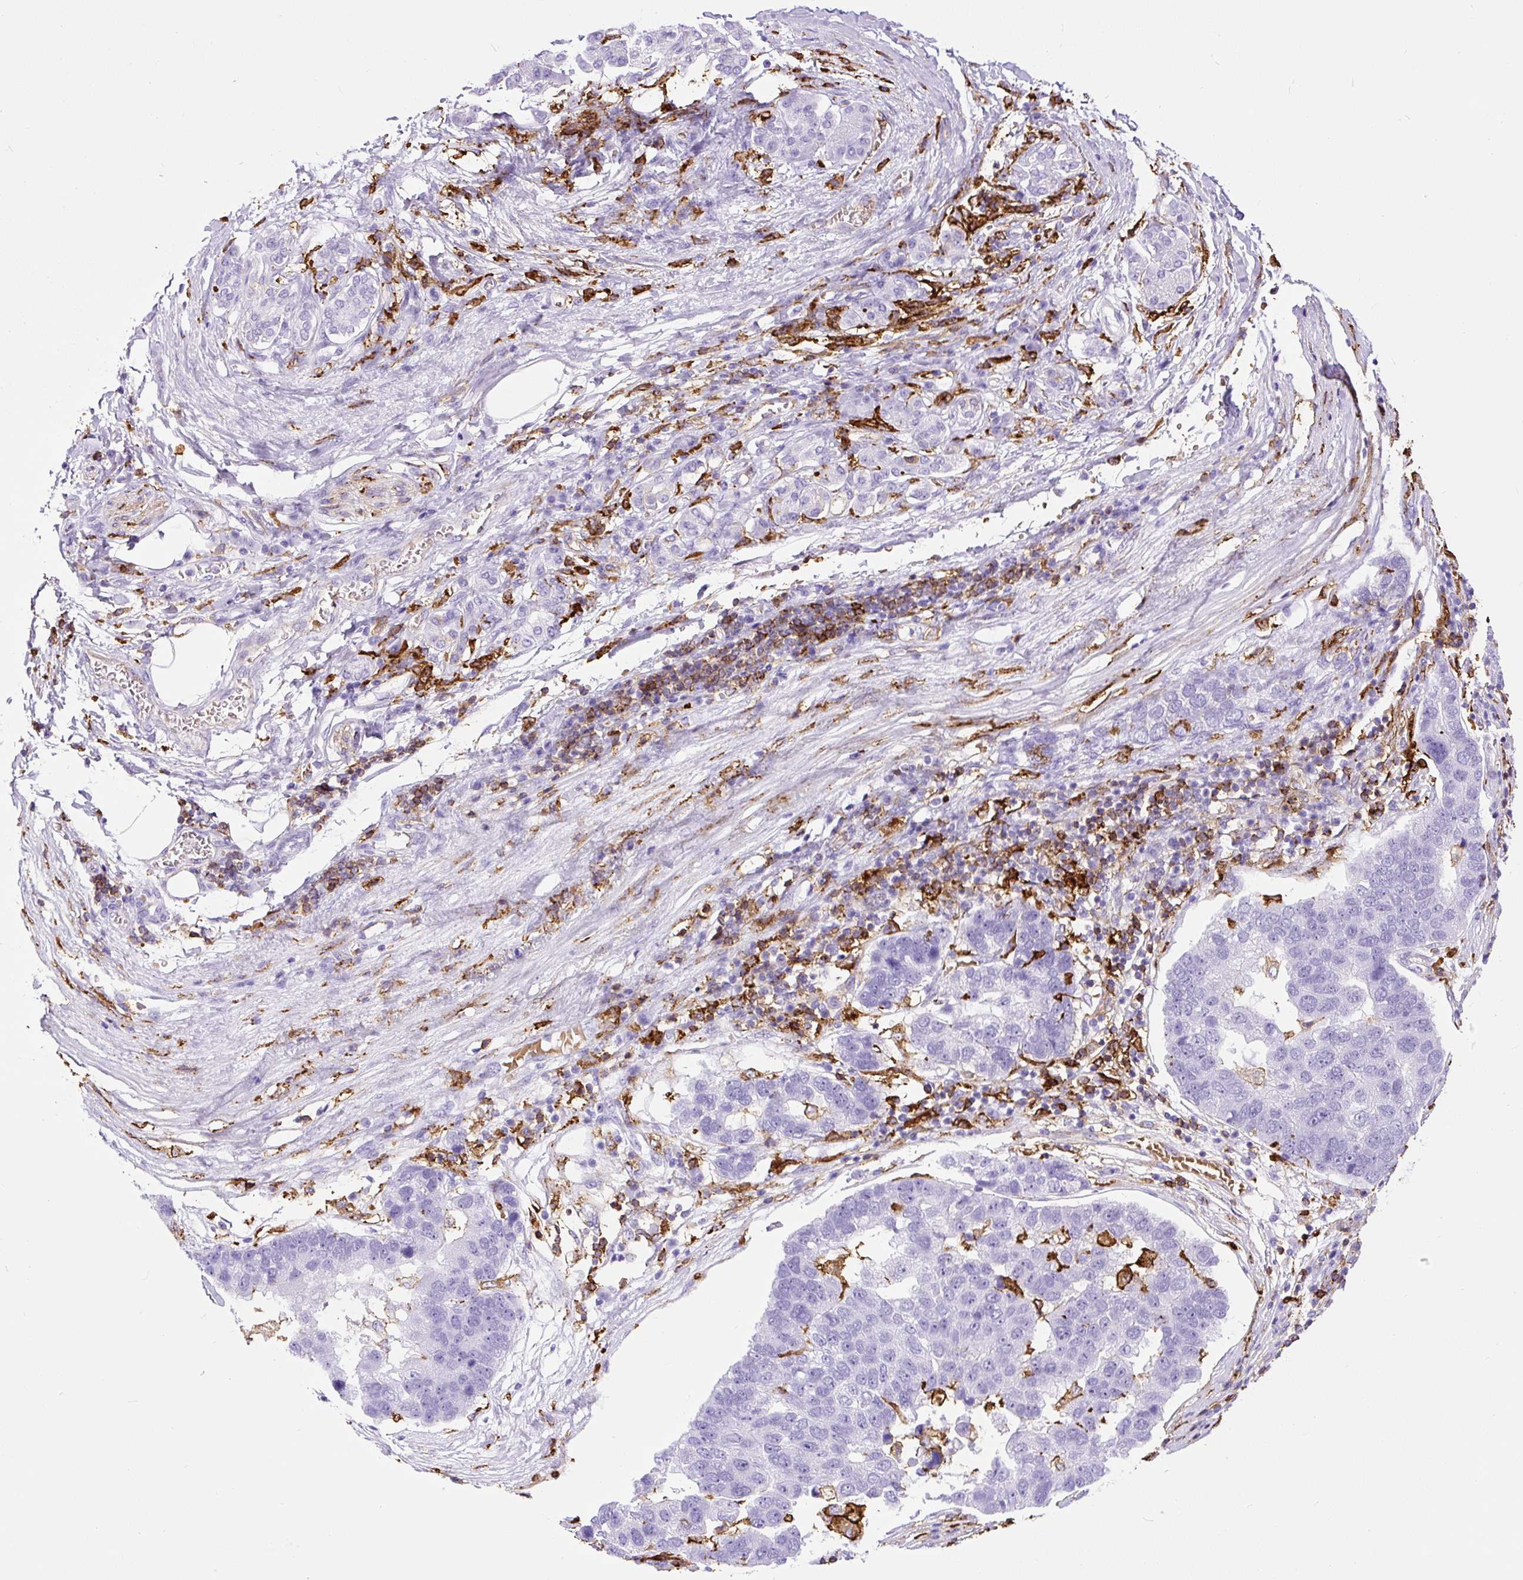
{"staining": {"intensity": "negative", "quantity": "none", "location": "none"}, "tissue": "pancreatic cancer", "cell_type": "Tumor cells", "image_type": "cancer", "snomed": [{"axis": "morphology", "description": "Adenocarcinoma, NOS"}, {"axis": "topography", "description": "Pancreas"}], "caption": "Tumor cells show no significant staining in pancreatic adenocarcinoma.", "gene": "HLA-DRA", "patient": {"sex": "female", "age": 61}}